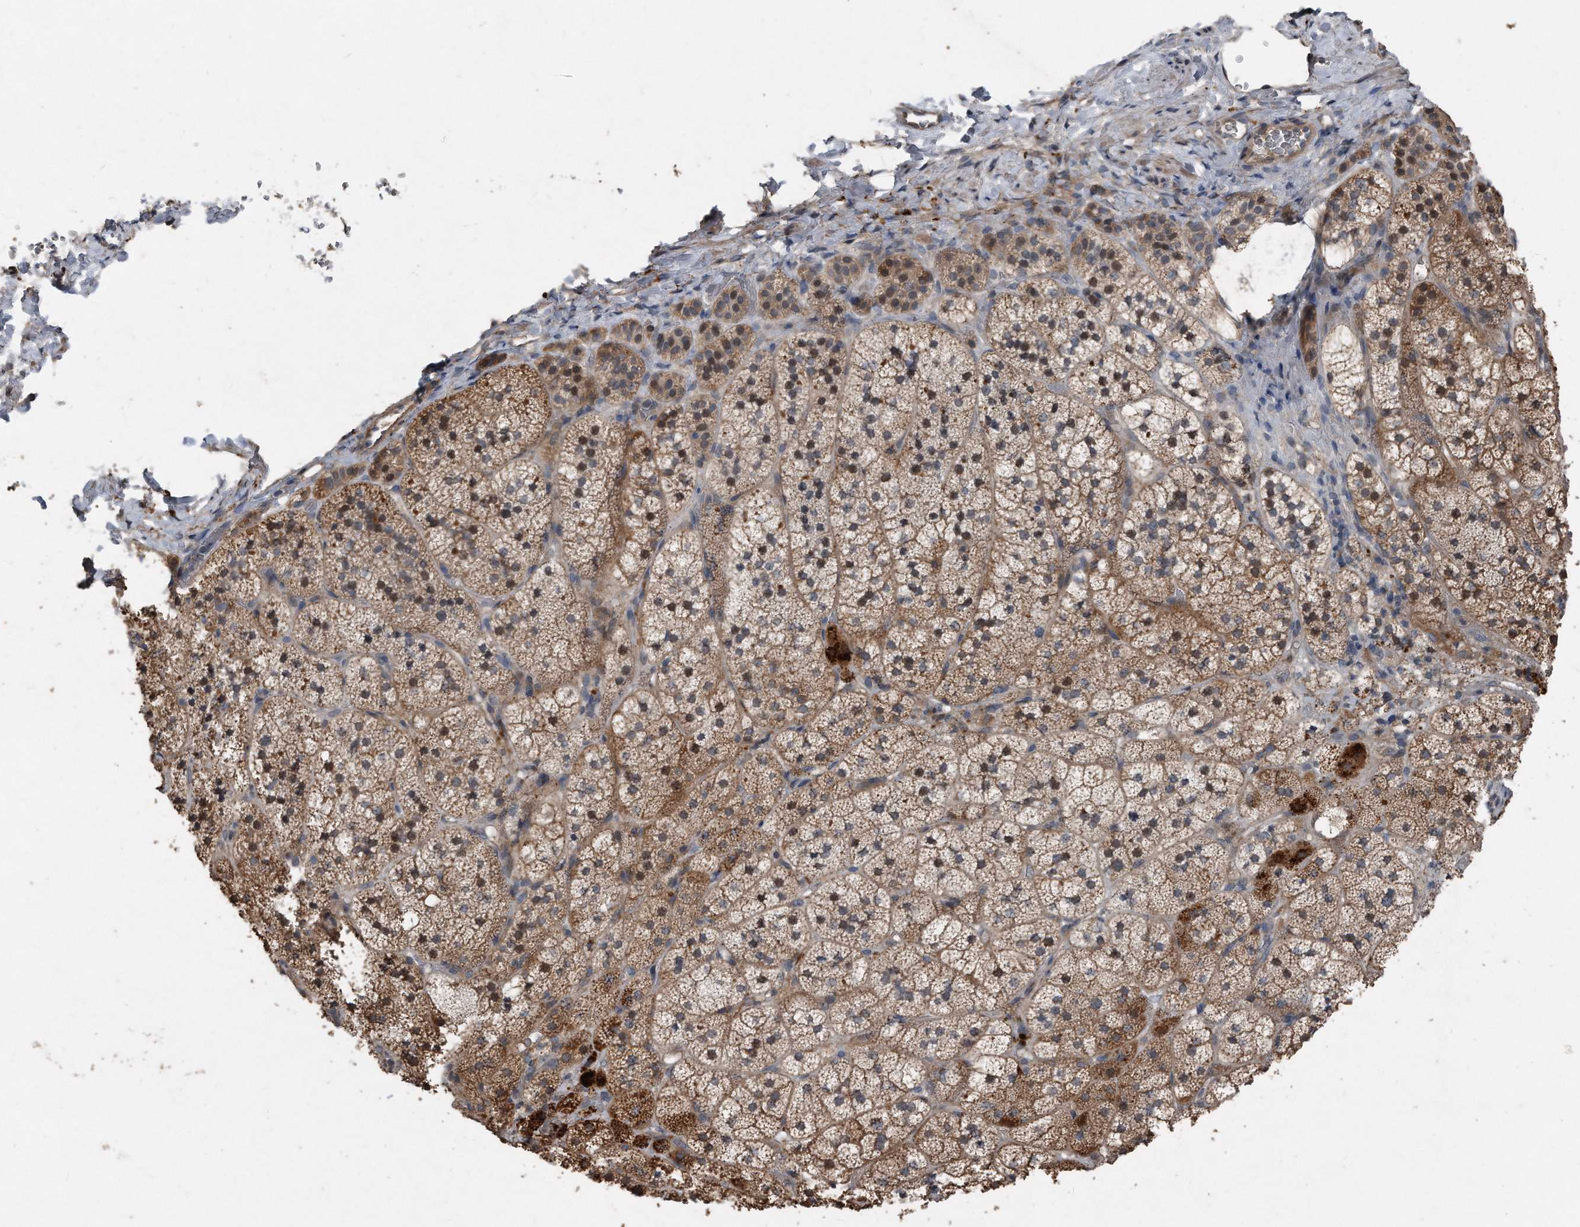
{"staining": {"intensity": "moderate", "quantity": ">75%", "location": "cytoplasmic/membranous,nuclear"}, "tissue": "adrenal gland", "cell_type": "Glandular cells", "image_type": "normal", "snomed": [{"axis": "morphology", "description": "Normal tissue, NOS"}, {"axis": "topography", "description": "Adrenal gland"}], "caption": "An immunohistochemistry photomicrograph of normal tissue is shown. Protein staining in brown shows moderate cytoplasmic/membranous,nuclear positivity in adrenal gland within glandular cells.", "gene": "ANKRD10", "patient": {"sex": "female", "age": 44}}